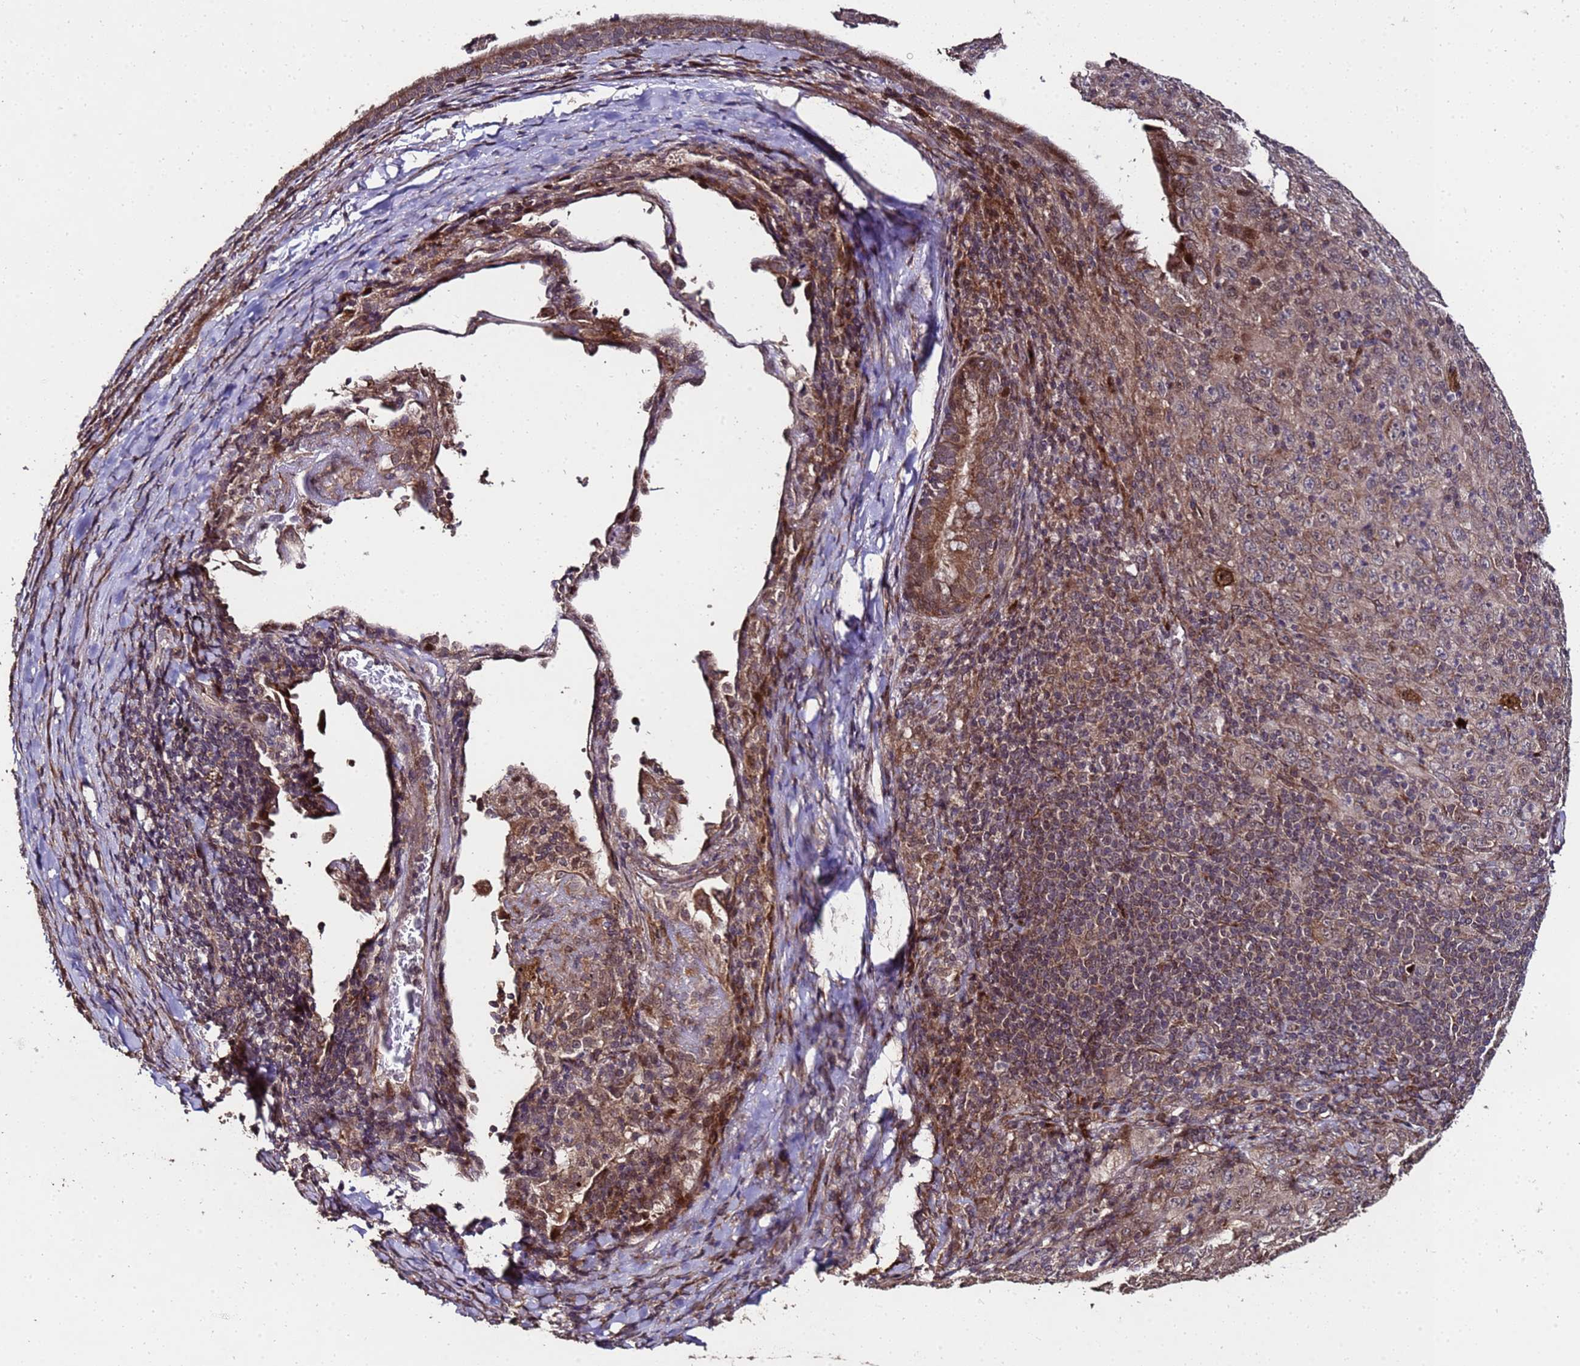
{"staining": {"intensity": "weak", "quantity": "25%-75%", "location": "cytoplasmic/membranous,nuclear"}, "tissue": "melanoma", "cell_type": "Tumor cells", "image_type": "cancer", "snomed": [{"axis": "morphology", "description": "Malignant melanoma, Metastatic site"}, {"axis": "topography", "description": "Skin"}], "caption": "High-power microscopy captured an IHC micrograph of malignant melanoma (metastatic site), revealing weak cytoplasmic/membranous and nuclear staining in about 25%-75% of tumor cells.", "gene": "PRODH", "patient": {"sex": "female", "age": 56}}